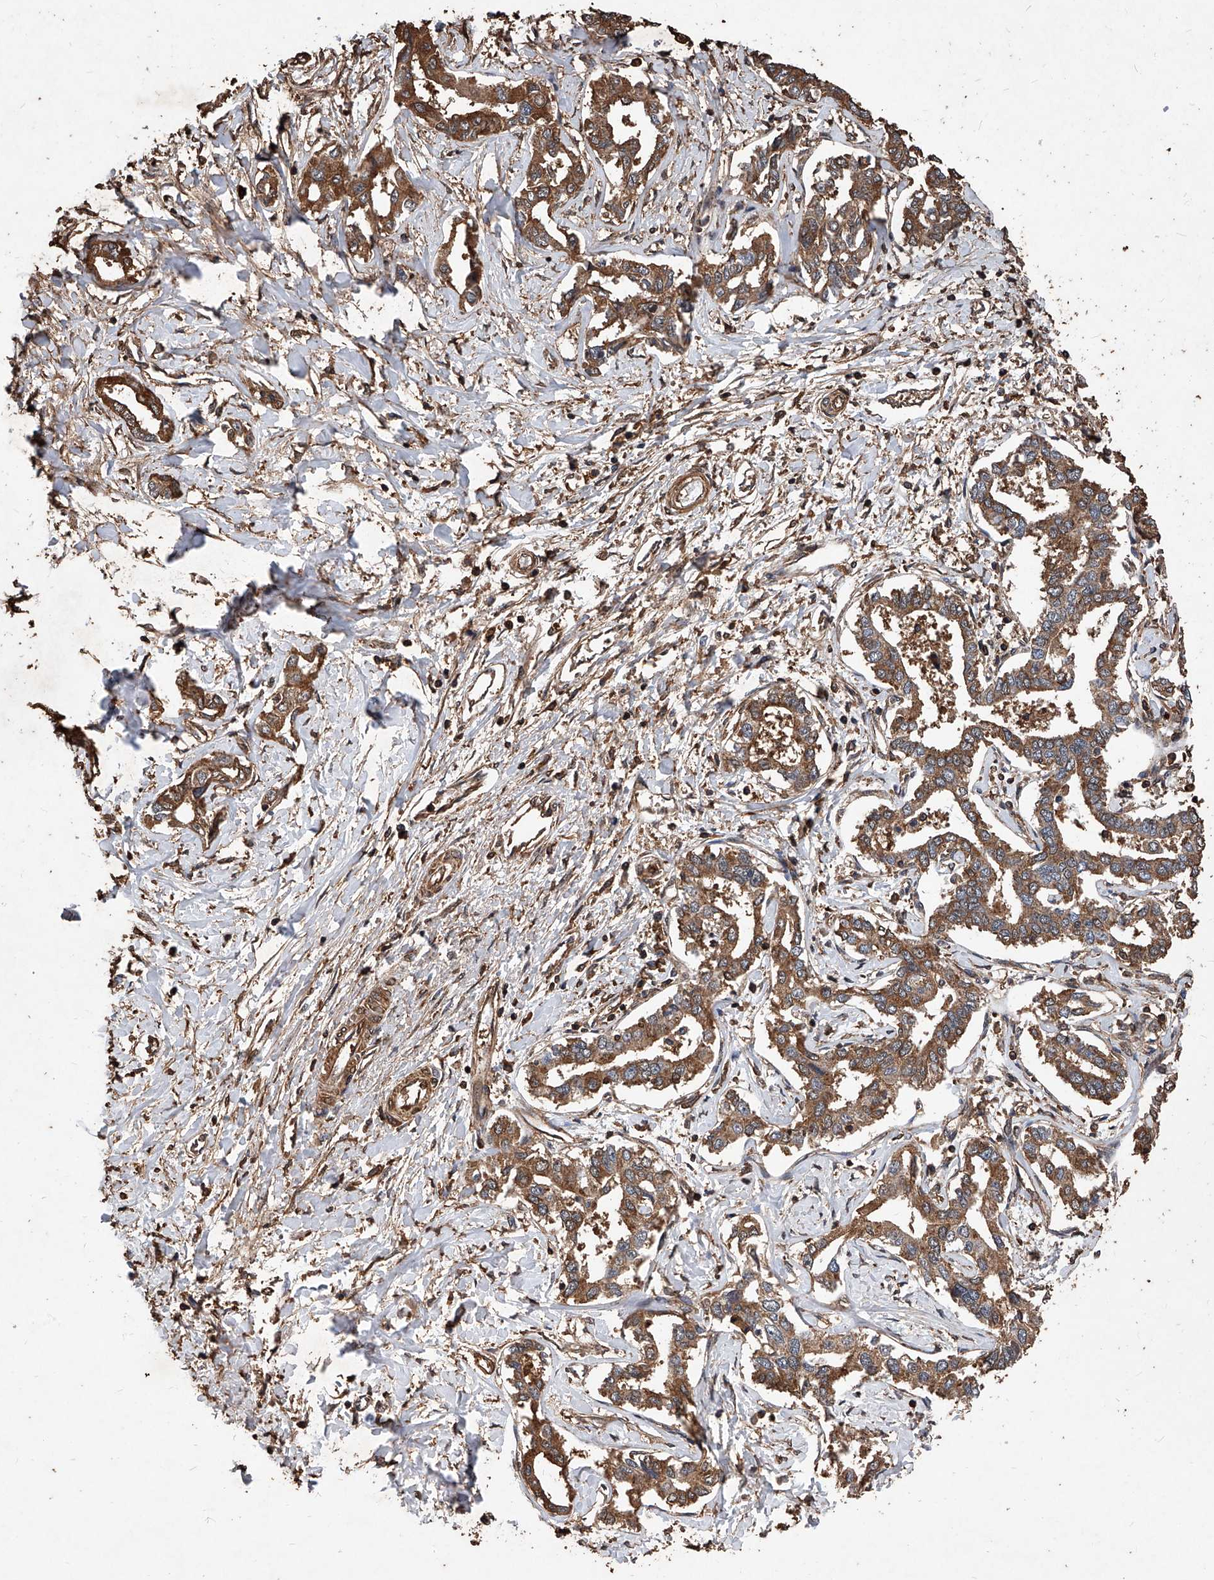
{"staining": {"intensity": "moderate", "quantity": ">75%", "location": "cytoplasmic/membranous"}, "tissue": "liver cancer", "cell_type": "Tumor cells", "image_type": "cancer", "snomed": [{"axis": "morphology", "description": "Cholangiocarcinoma"}, {"axis": "topography", "description": "Liver"}], "caption": "Liver cholangiocarcinoma stained for a protein demonstrates moderate cytoplasmic/membranous positivity in tumor cells.", "gene": "UCP2", "patient": {"sex": "male", "age": 59}}